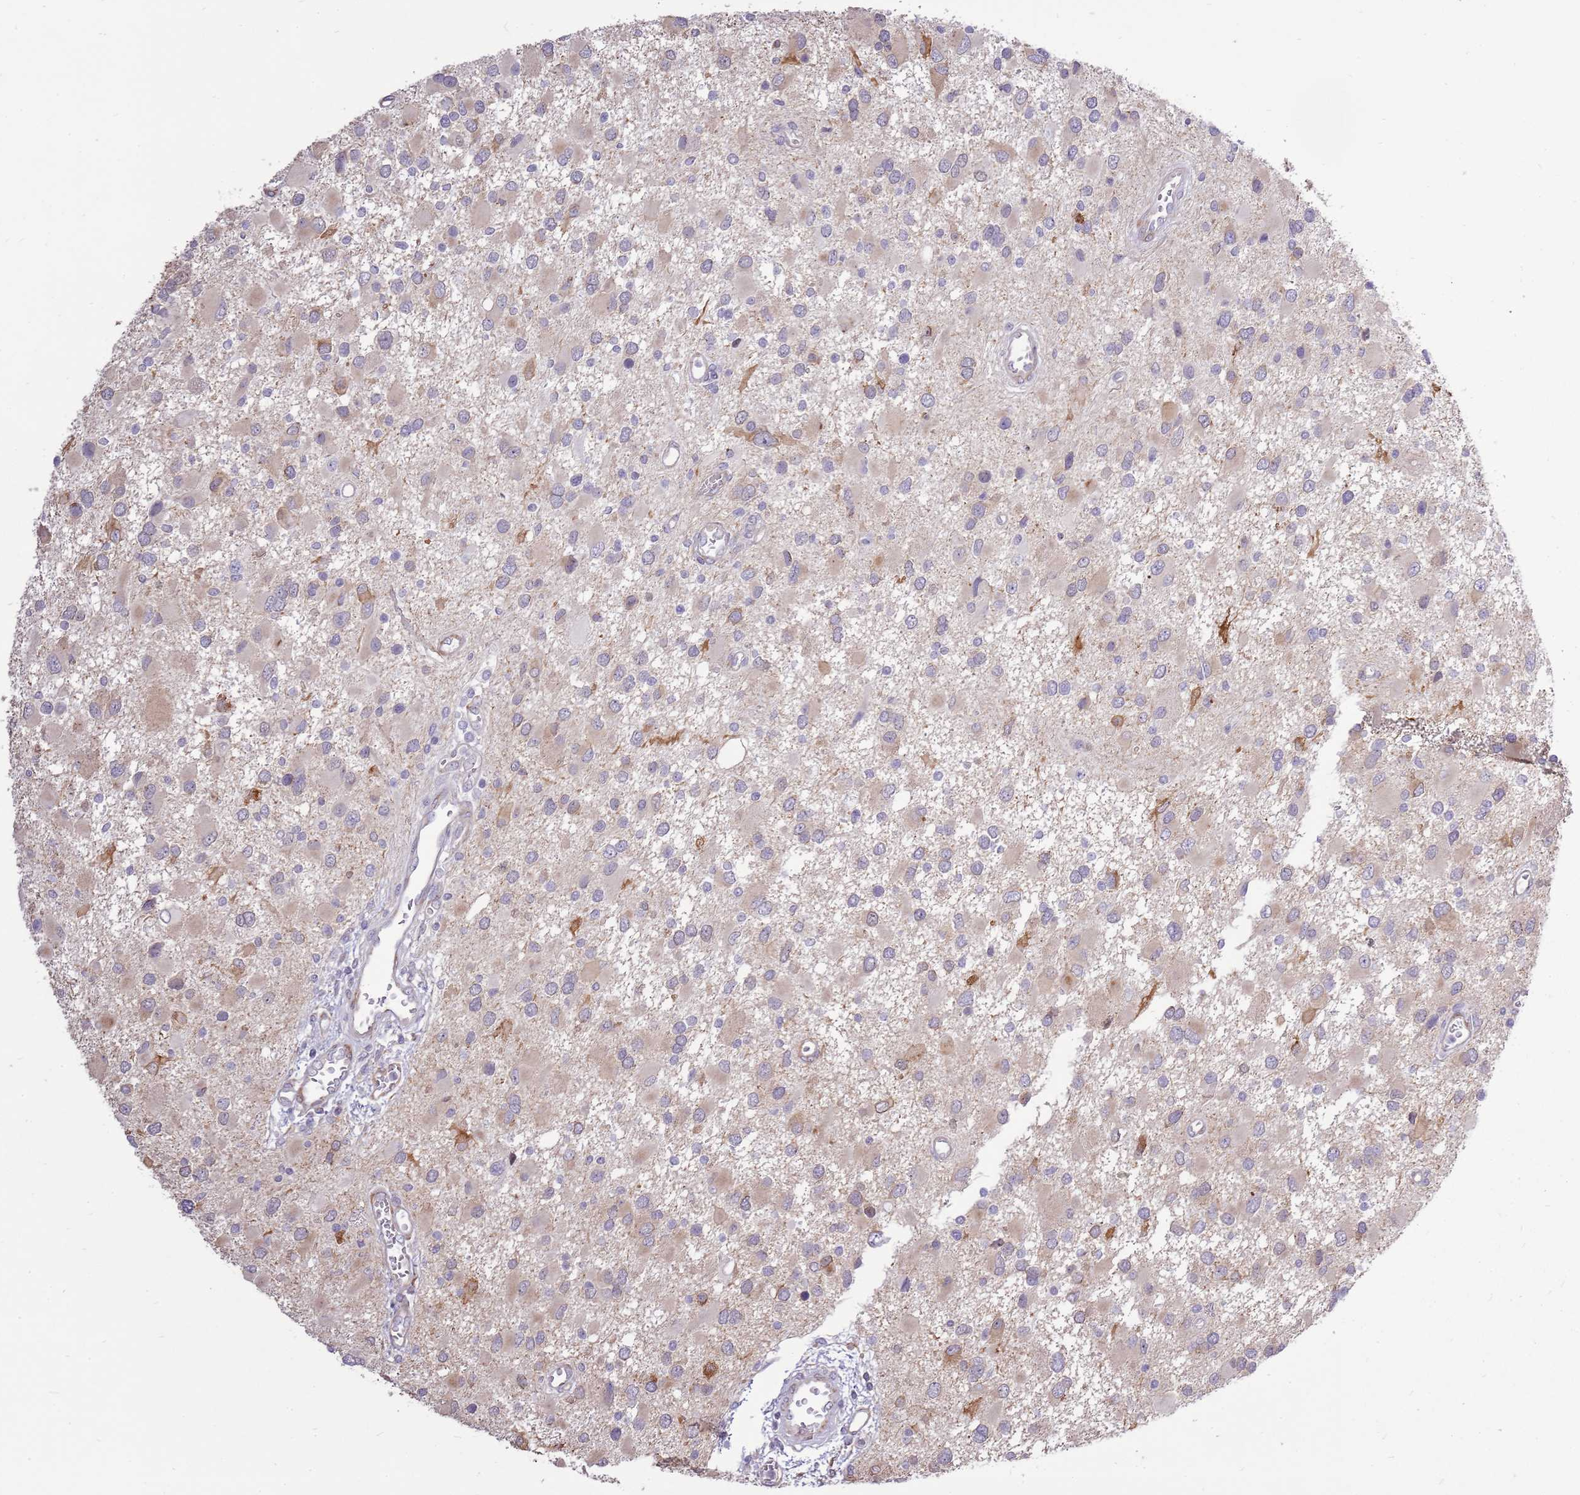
{"staining": {"intensity": "weak", "quantity": "<25%", "location": "cytoplasmic/membranous"}, "tissue": "glioma", "cell_type": "Tumor cells", "image_type": "cancer", "snomed": [{"axis": "morphology", "description": "Glioma, malignant, High grade"}, {"axis": "topography", "description": "Brain"}], "caption": "This histopathology image is of glioma stained with immunohistochemistry (IHC) to label a protein in brown with the nuclei are counter-stained blue. There is no expression in tumor cells.", "gene": "UGGT2", "patient": {"sex": "male", "age": 53}}